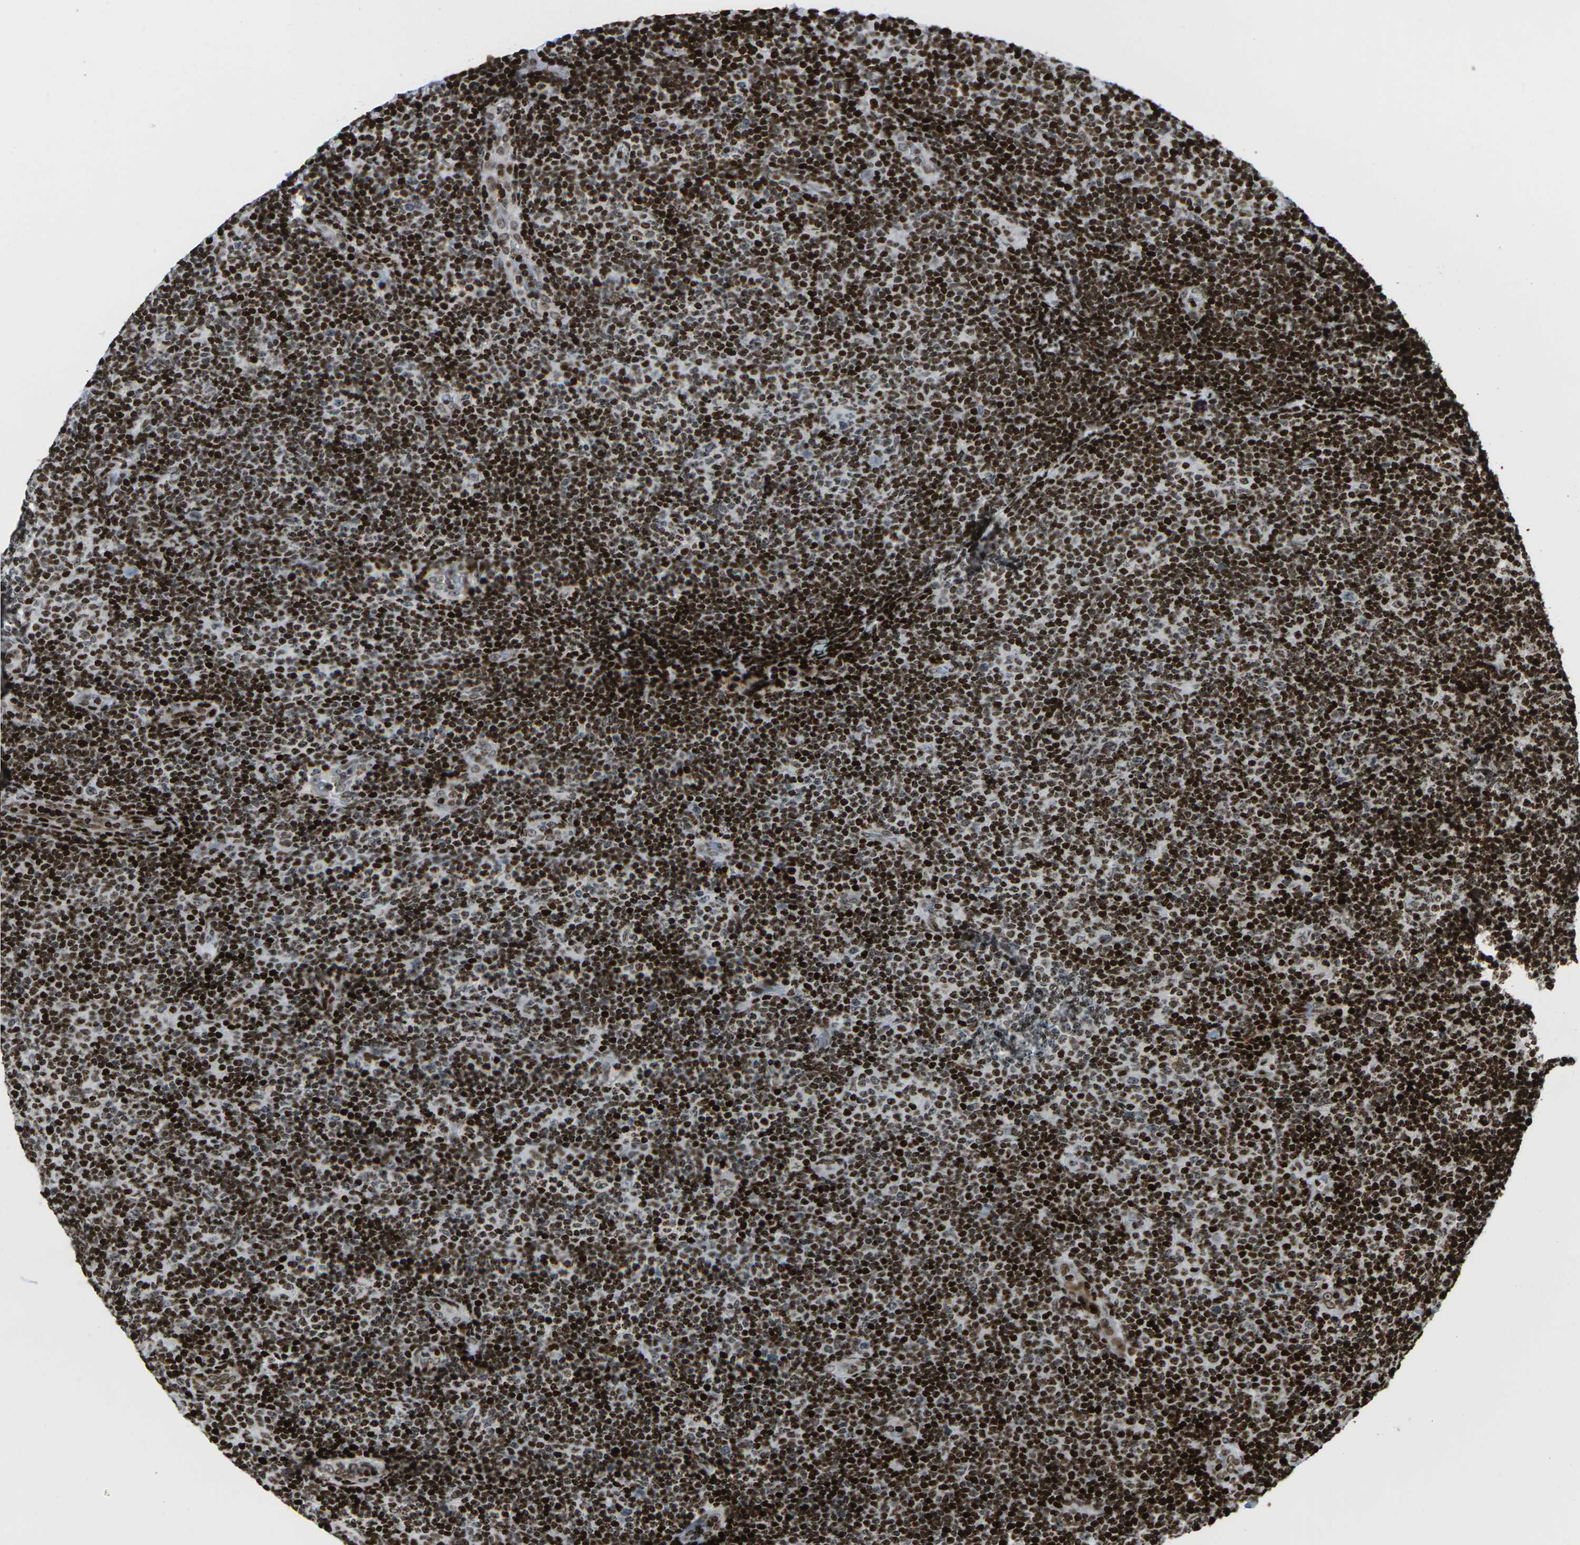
{"staining": {"intensity": "strong", "quantity": ">75%", "location": "nuclear"}, "tissue": "lymphoma", "cell_type": "Tumor cells", "image_type": "cancer", "snomed": [{"axis": "morphology", "description": "Malignant lymphoma, non-Hodgkin's type, Low grade"}, {"axis": "topography", "description": "Lymph node"}], "caption": "IHC photomicrograph of neoplastic tissue: lymphoma stained using immunohistochemistry displays high levels of strong protein expression localized specifically in the nuclear of tumor cells, appearing as a nuclear brown color.", "gene": "H1-4", "patient": {"sex": "male", "age": 83}}